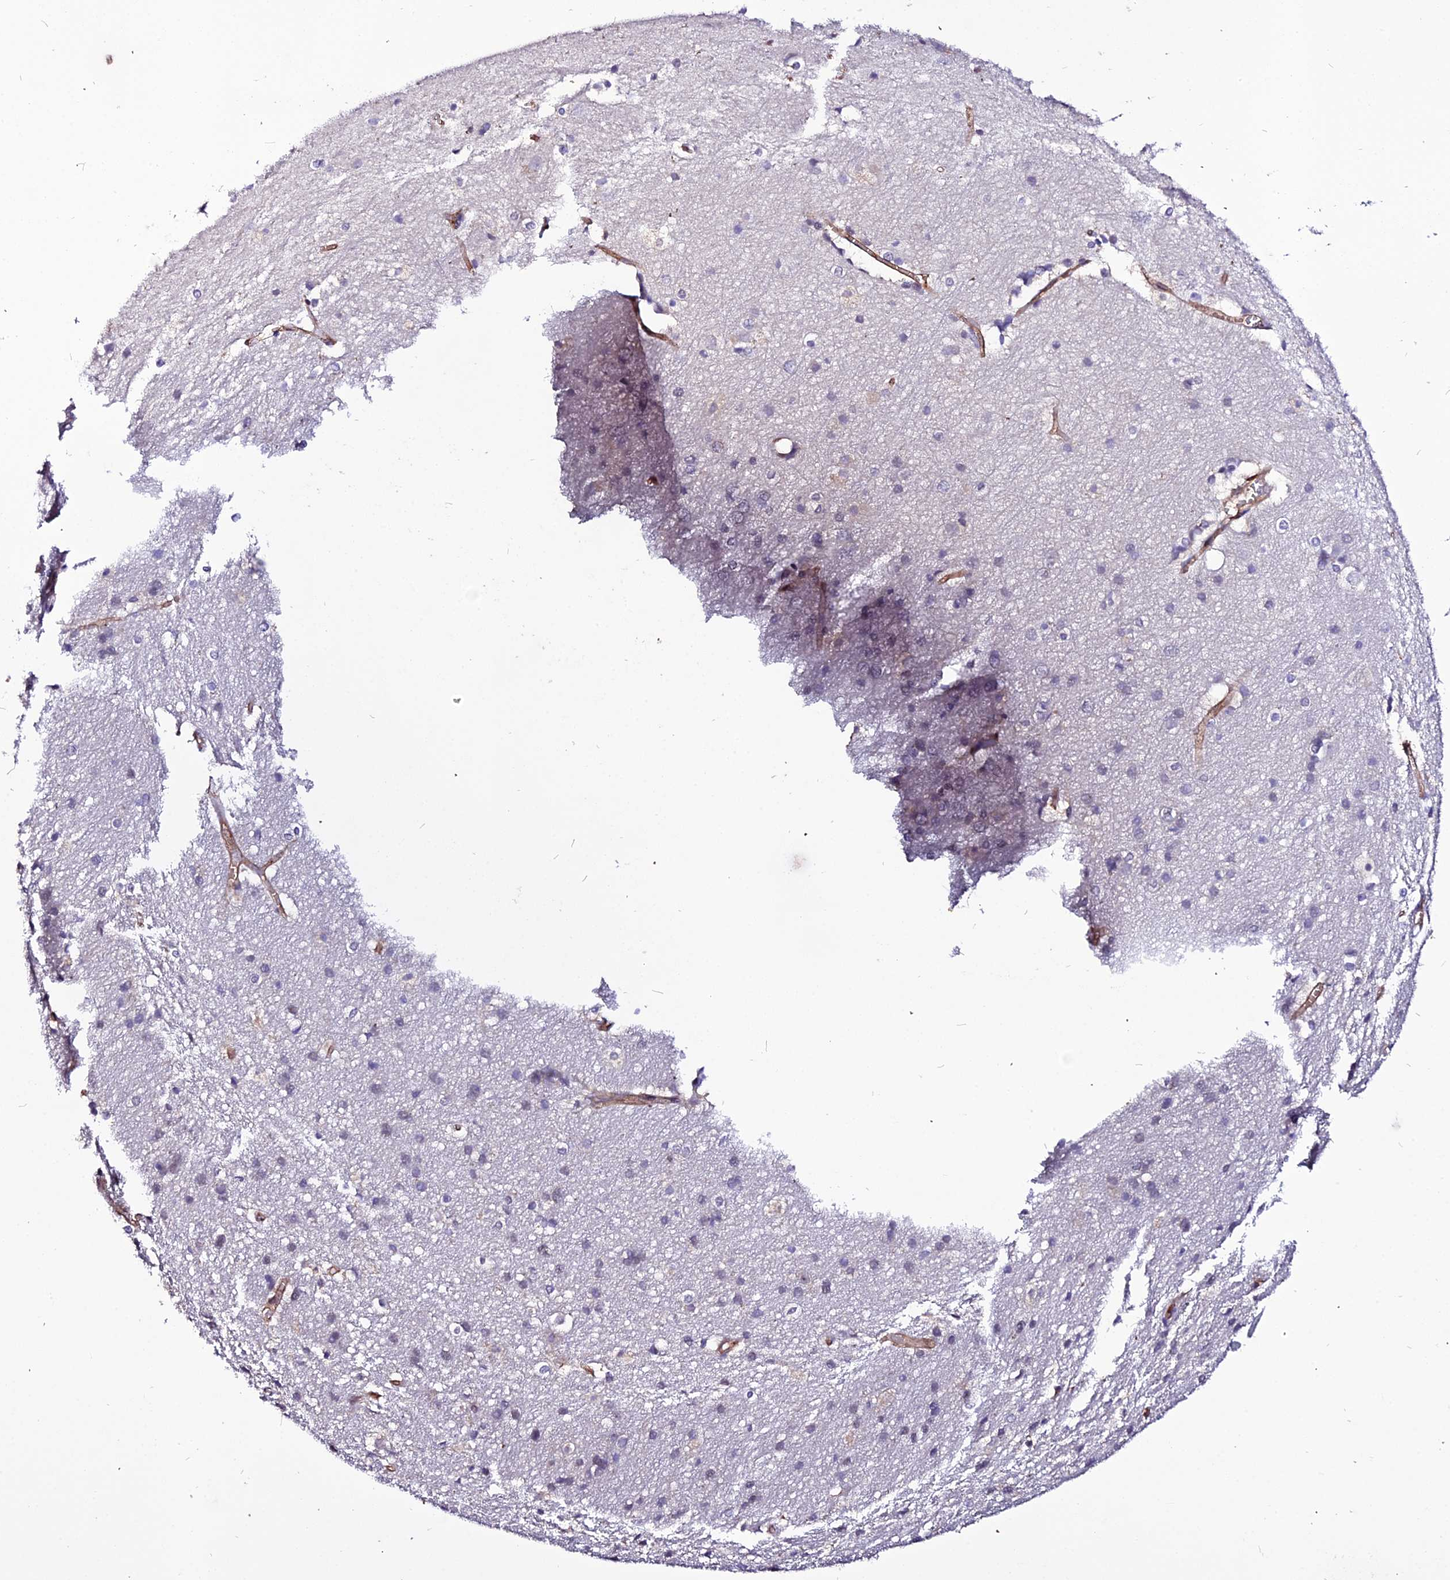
{"staining": {"intensity": "moderate", "quantity": ">75%", "location": "cytoplasmic/membranous"}, "tissue": "cerebral cortex", "cell_type": "Endothelial cells", "image_type": "normal", "snomed": [{"axis": "morphology", "description": "Normal tissue, NOS"}, {"axis": "topography", "description": "Cerebral cortex"}], "caption": "Protein expression analysis of benign cerebral cortex reveals moderate cytoplasmic/membranous staining in approximately >75% of endothelial cells. (DAB (3,3'-diaminobenzidine) = brown stain, brightfield microscopy at high magnification).", "gene": "USP17L10", "patient": {"sex": "male", "age": 54}}